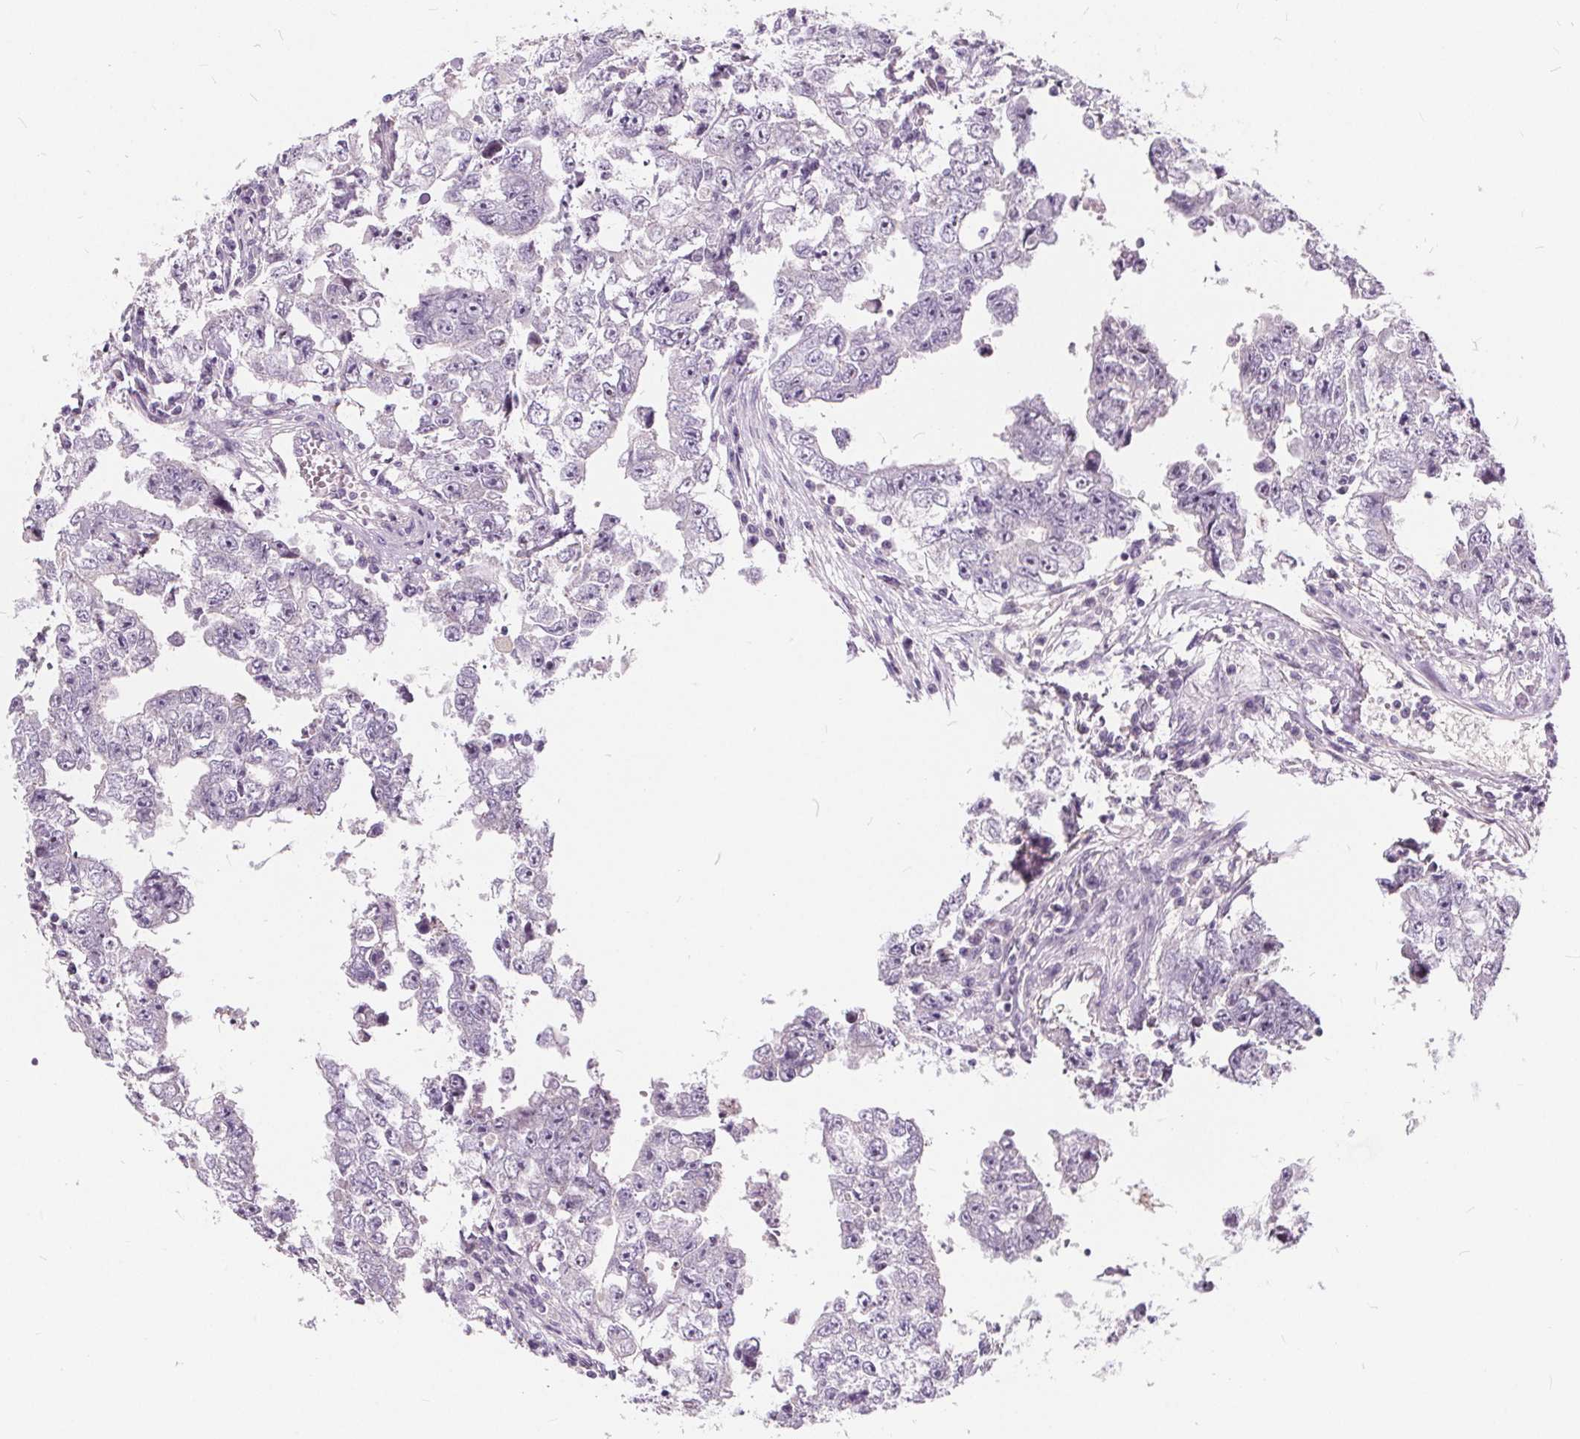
{"staining": {"intensity": "negative", "quantity": "none", "location": "none"}, "tissue": "testis cancer", "cell_type": "Tumor cells", "image_type": "cancer", "snomed": [{"axis": "morphology", "description": "Carcinoma, Embryonal, NOS"}, {"axis": "topography", "description": "Testis"}], "caption": "There is no significant staining in tumor cells of embryonal carcinoma (testis).", "gene": "HAAO", "patient": {"sex": "male", "age": 36}}